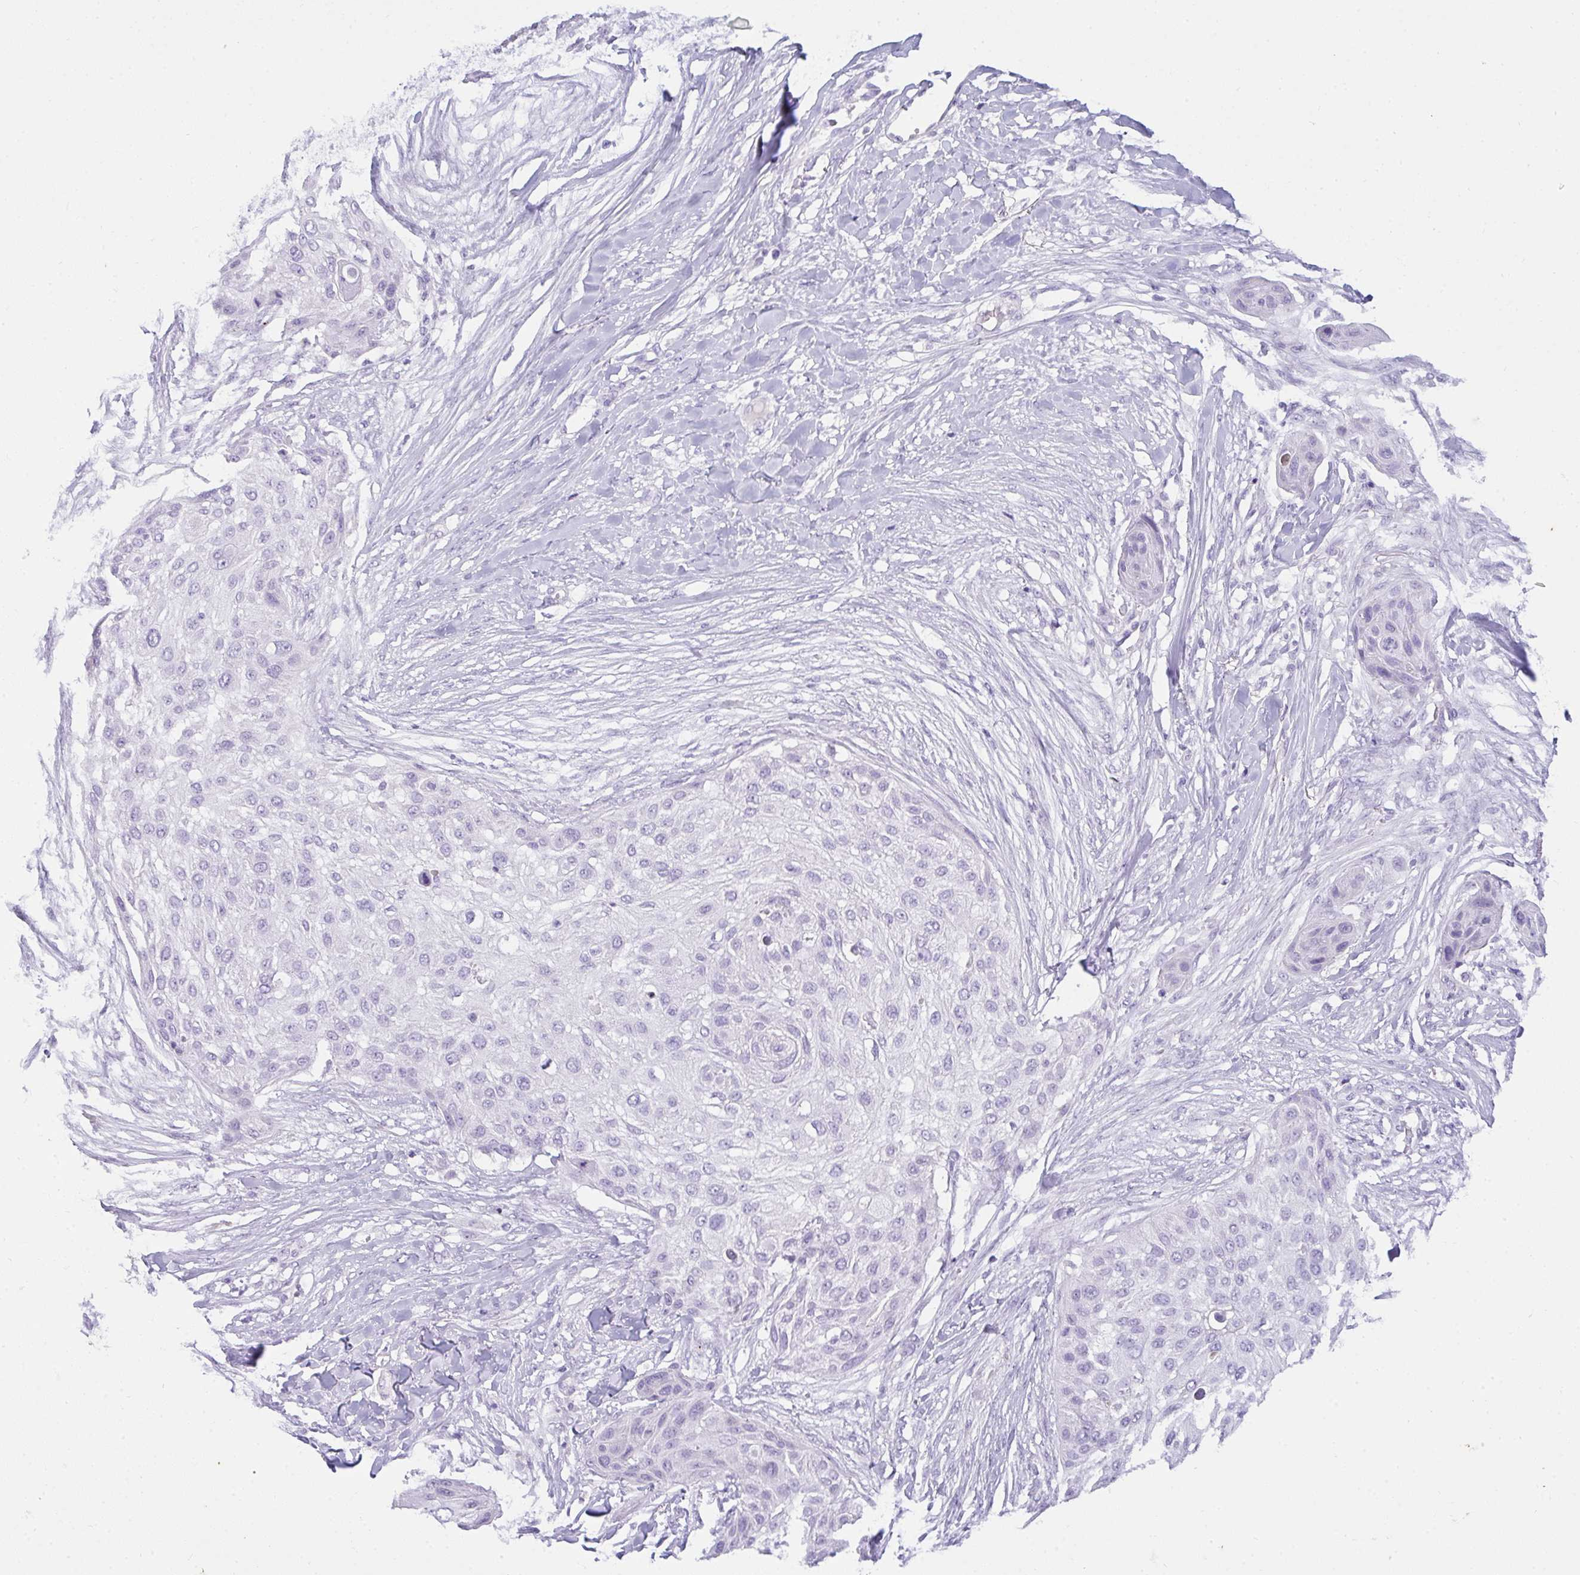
{"staining": {"intensity": "negative", "quantity": "none", "location": "none"}, "tissue": "skin cancer", "cell_type": "Tumor cells", "image_type": "cancer", "snomed": [{"axis": "morphology", "description": "Squamous cell carcinoma, NOS"}, {"axis": "topography", "description": "Skin"}], "caption": "A micrograph of human skin squamous cell carcinoma is negative for staining in tumor cells.", "gene": "COX7B", "patient": {"sex": "female", "age": 87}}